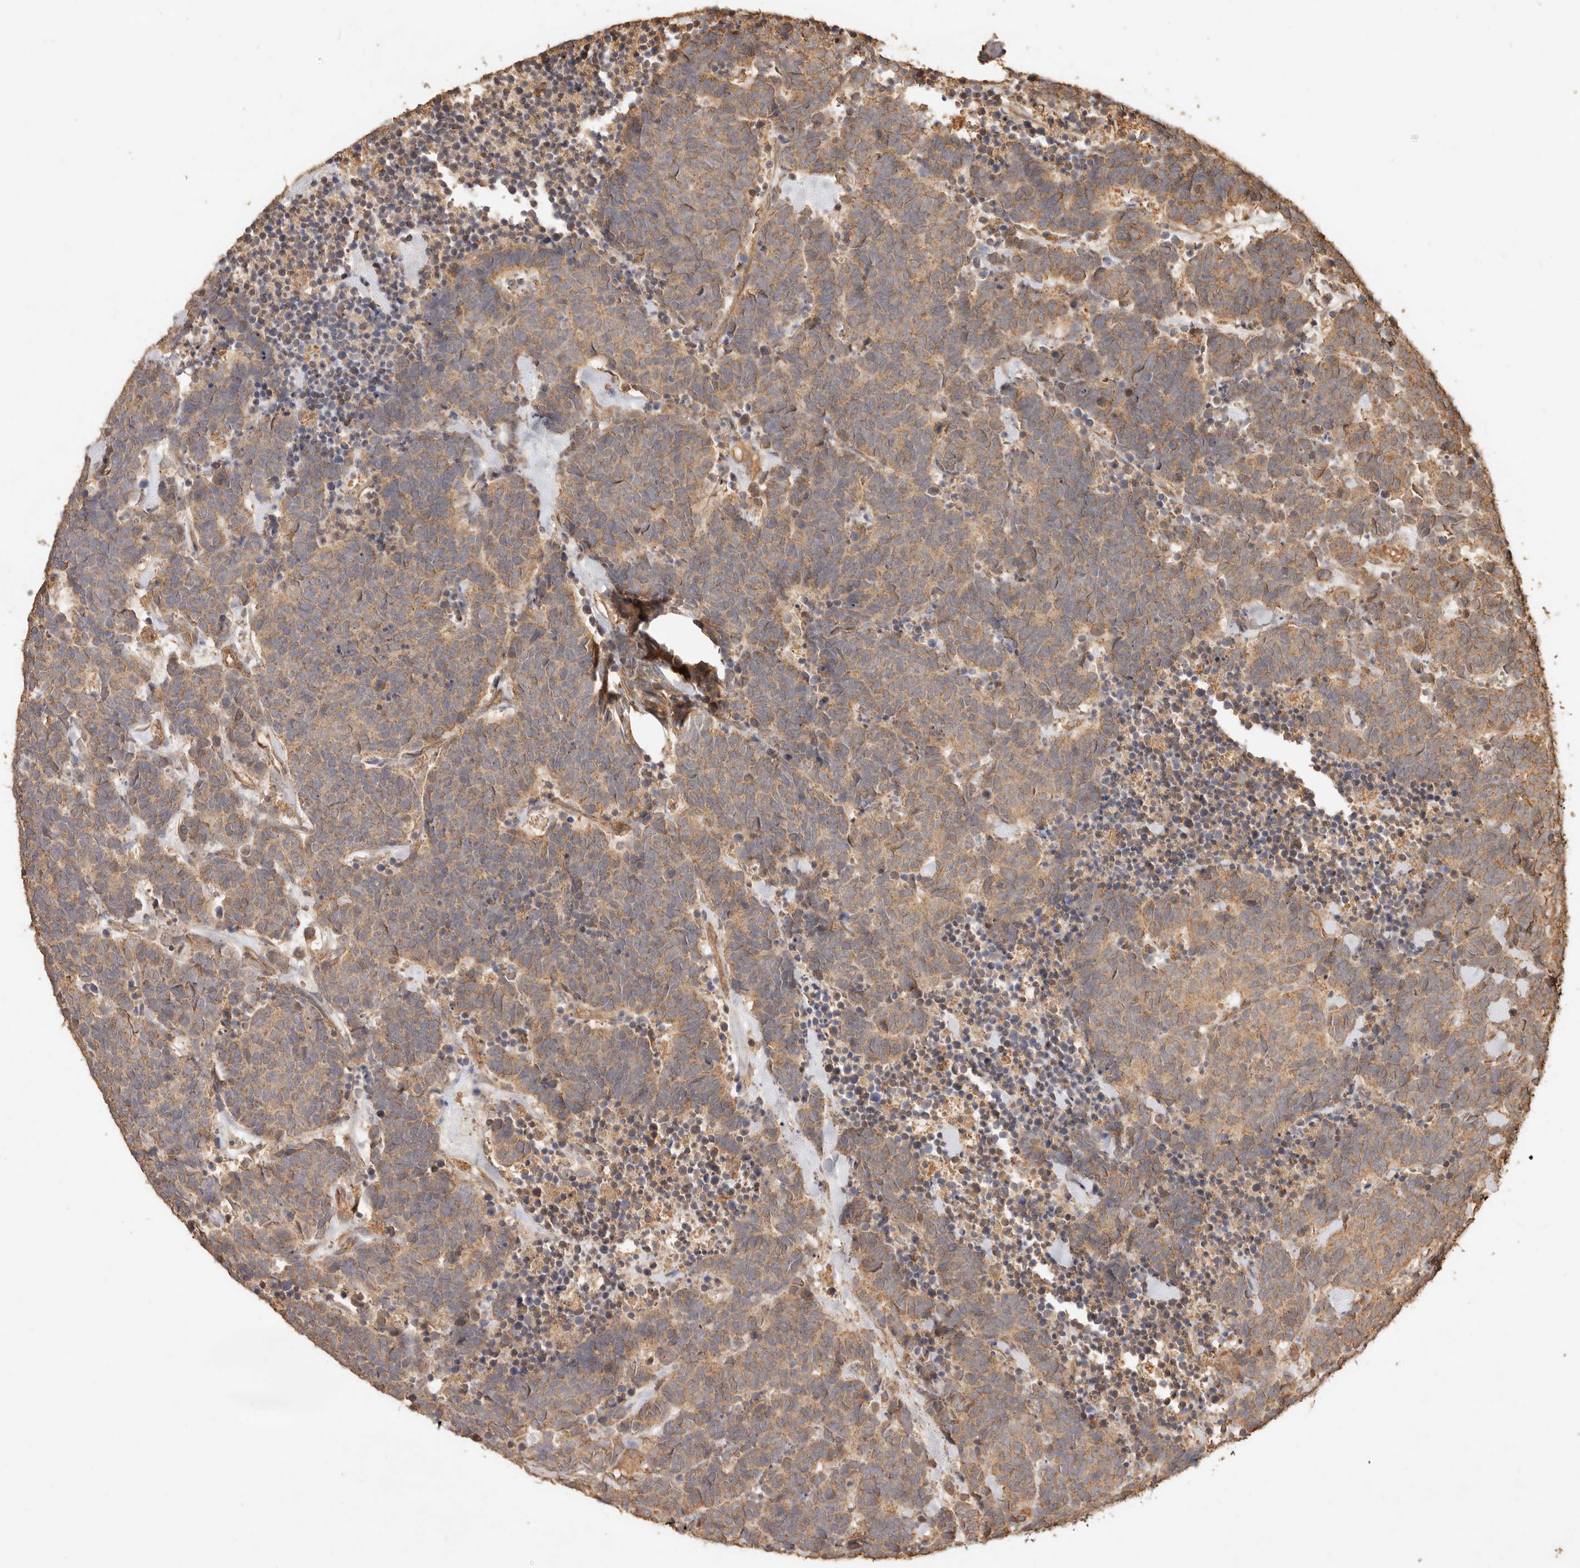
{"staining": {"intensity": "moderate", "quantity": ">75%", "location": "cytoplasmic/membranous"}, "tissue": "carcinoid", "cell_type": "Tumor cells", "image_type": "cancer", "snomed": [{"axis": "morphology", "description": "Carcinoma, NOS"}, {"axis": "morphology", "description": "Carcinoid, malignant, NOS"}, {"axis": "topography", "description": "Urinary bladder"}], "caption": "This is a photomicrograph of IHC staining of carcinoid (malignant), which shows moderate staining in the cytoplasmic/membranous of tumor cells.", "gene": "FAM180B", "patient": {"sex": "male", "age": 57}}